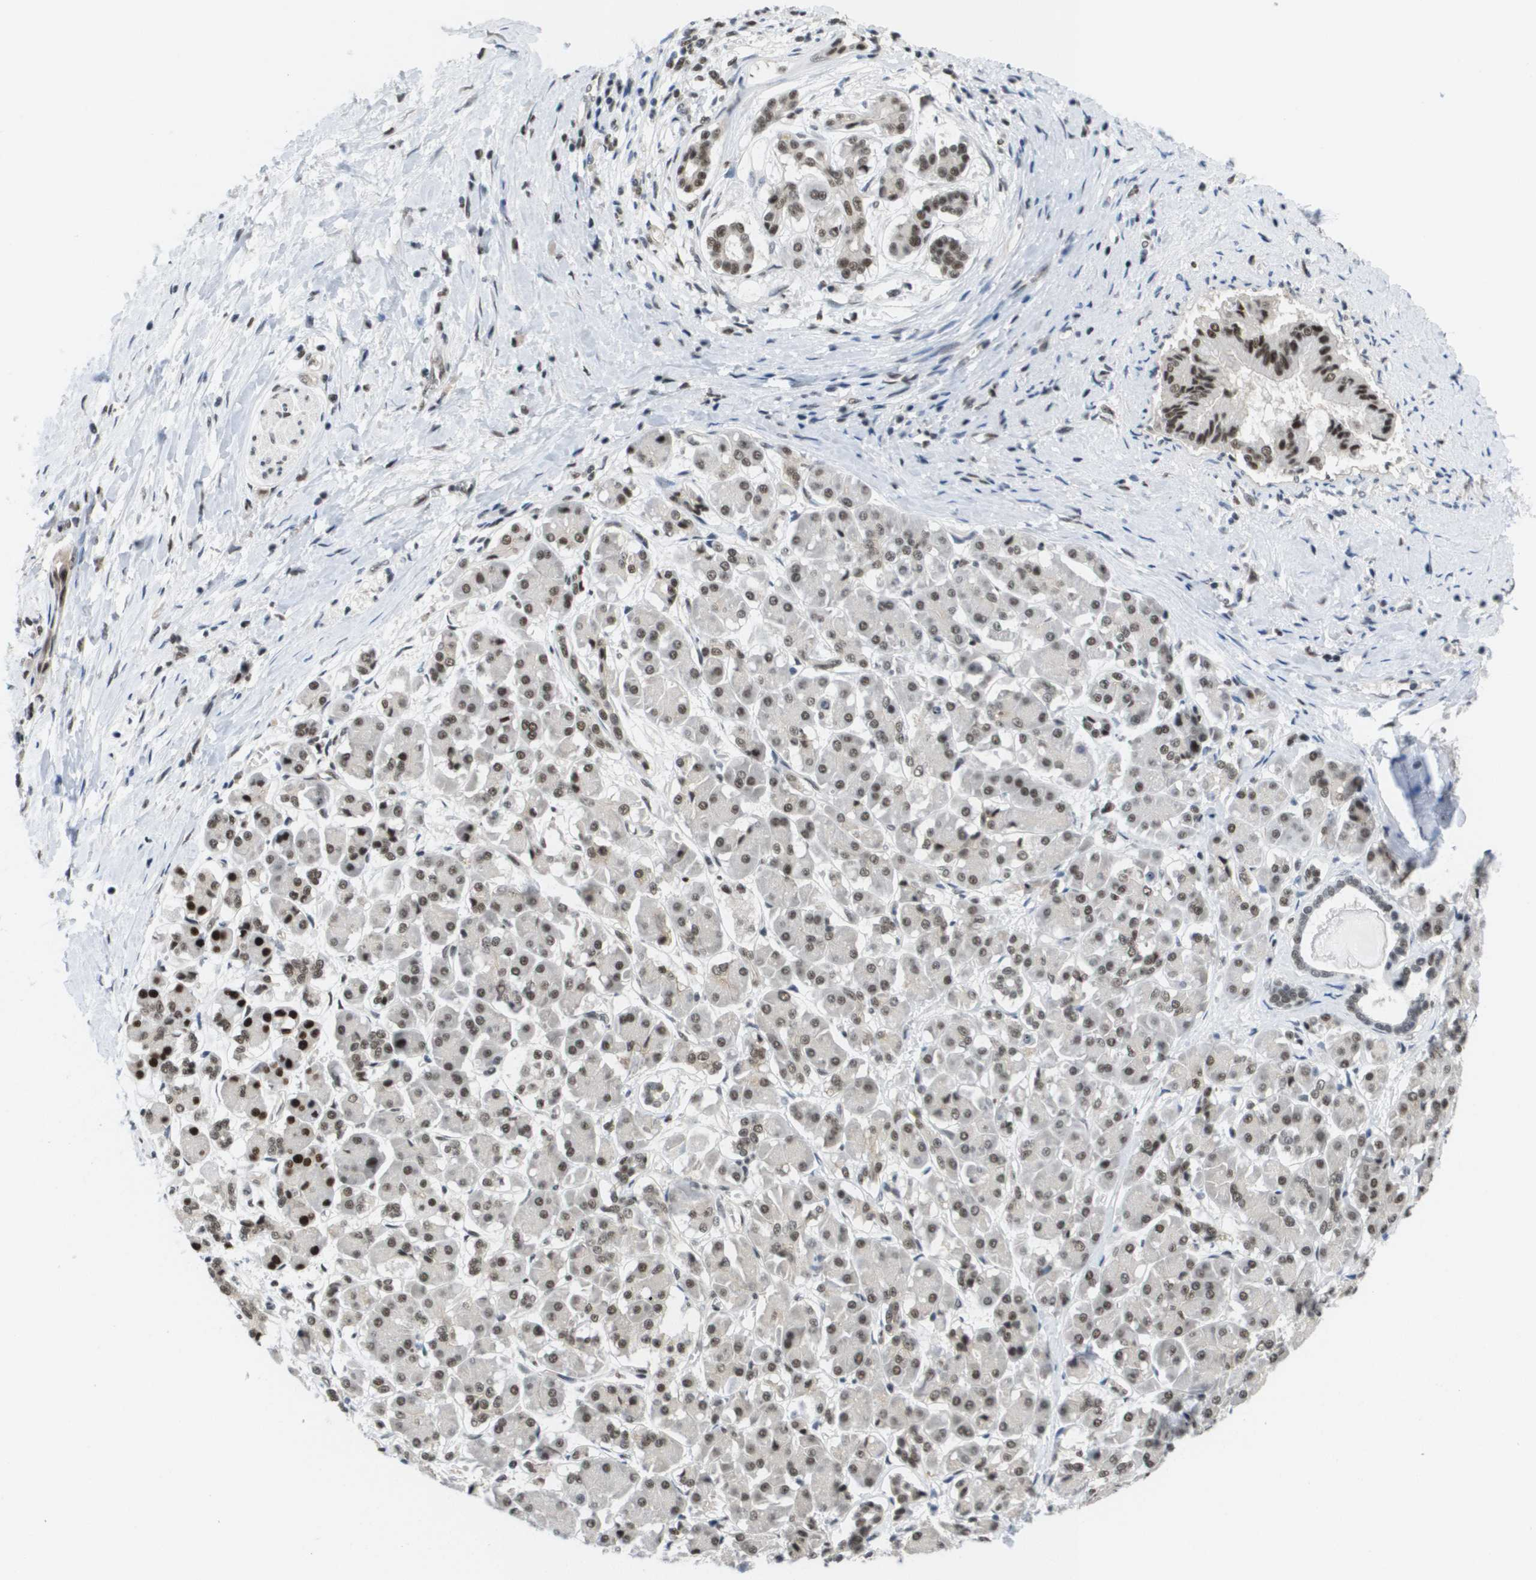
{"staining": {"intensity": "moderate", "quantity": ">75%", "location": "nuclear"}, "tissue": "pancreatic cancer", "cell_type": "Tumor cells", "image_type": "cancer", "snomed": [{"axis": "morphology", "description": "Adenocarcinoma, NOS"}, {"axis": "topography", "description": "Pancreas"}], "caption": "Immunohistochemistry (IHC) of adenocarcinoma (pancreatic) demonstrates medium levels of moderate nuclear staining in about >75% of tumor cells.", "gene": "ISY1", "patient": {"sex": "male", "age": 55}}